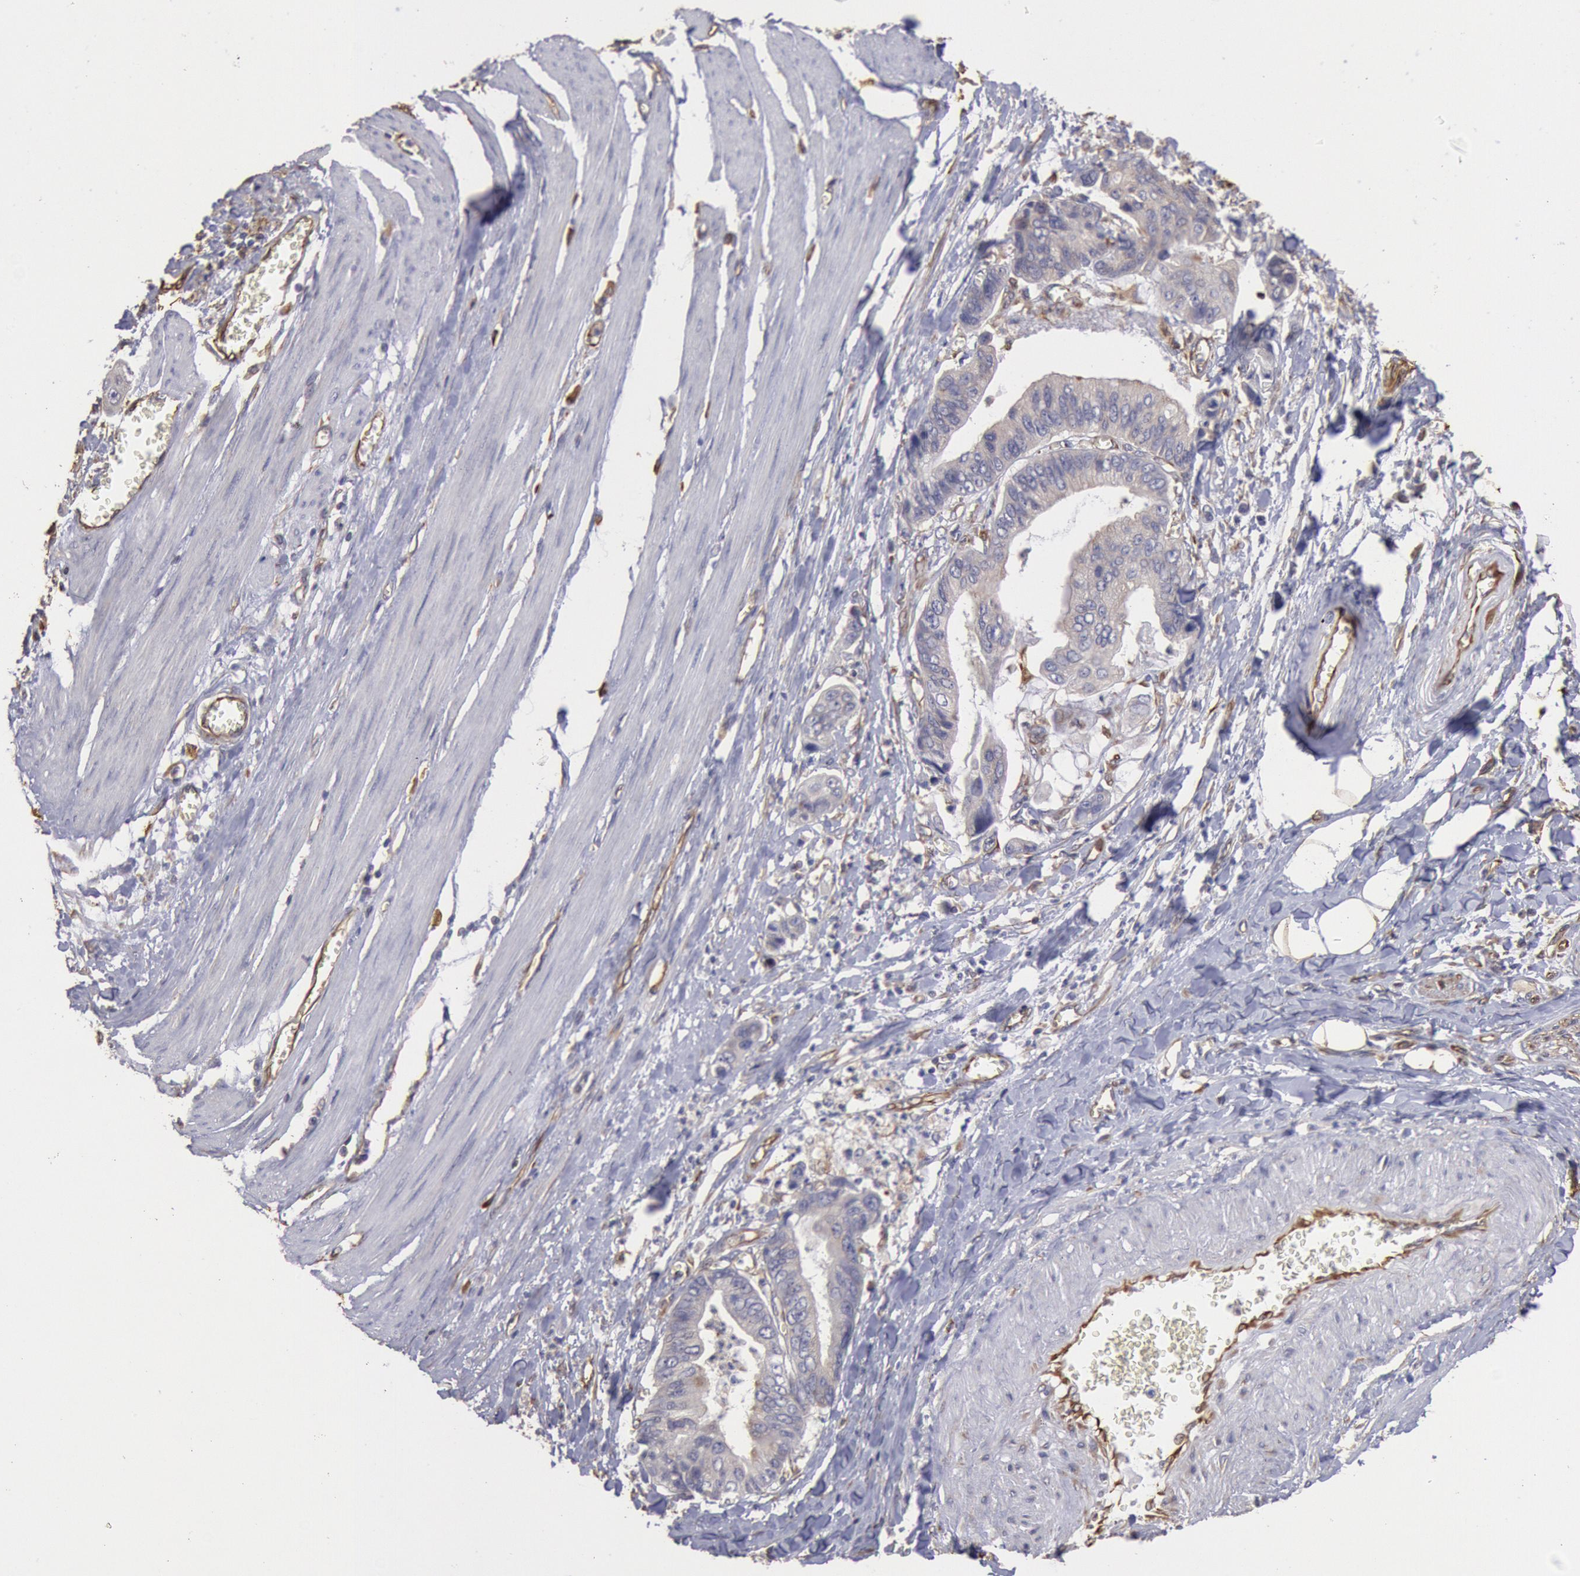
{"staining": {"intensity": "negative", "quantity": "none", "location": "none"}, "tissue": "stomach cancer", "cell_type": "Tumor cells", "image_type": "cancer", "snomed": [{"axis": "morphology", "description": "Adenocarcinoma, NOS"}, {"axis": "topography", "description": "Stomach, upper"}], "caption": "Tumor cells are negative for protein expression in human stomach adenocarcinoma.", "gene": "RNF139", "patient": {"sex": "male", "age": 80}}